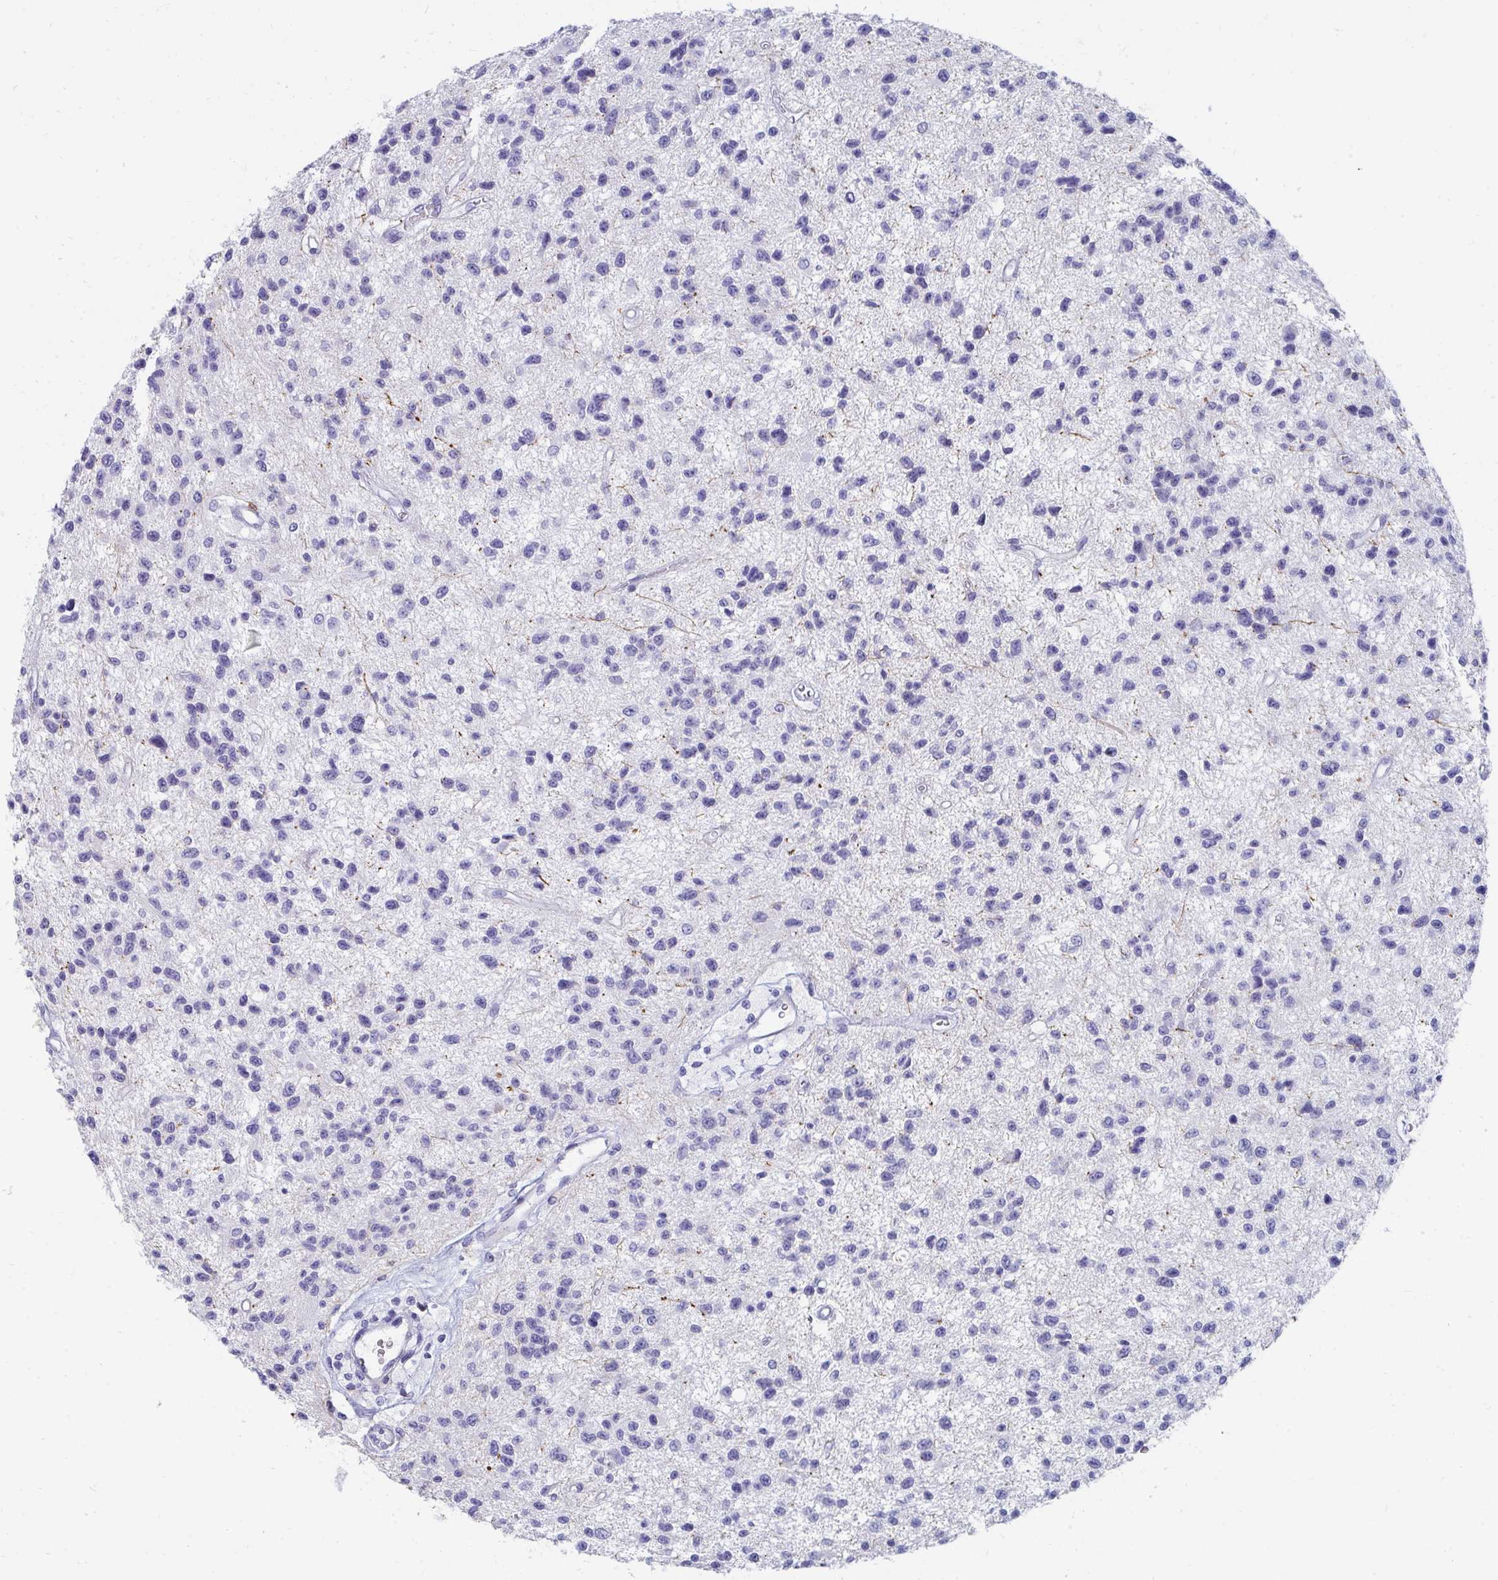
{"staining": {"intensity": "negative", "quantity": "none", "location": "none"}, "tissue": "glioma", "cell_type": "Tumor cells", "image_type": "cancer", "snomed": [{"axis": "morphology", "description": "Glioma, malignant, Low grade"}, {"axis": "topography", "description": "Brain"}], "caption": "An image of human glioma is negative for staining in tumor cells.", "gene": "CD7", "patient": {"sex": "male", "age": 43}}